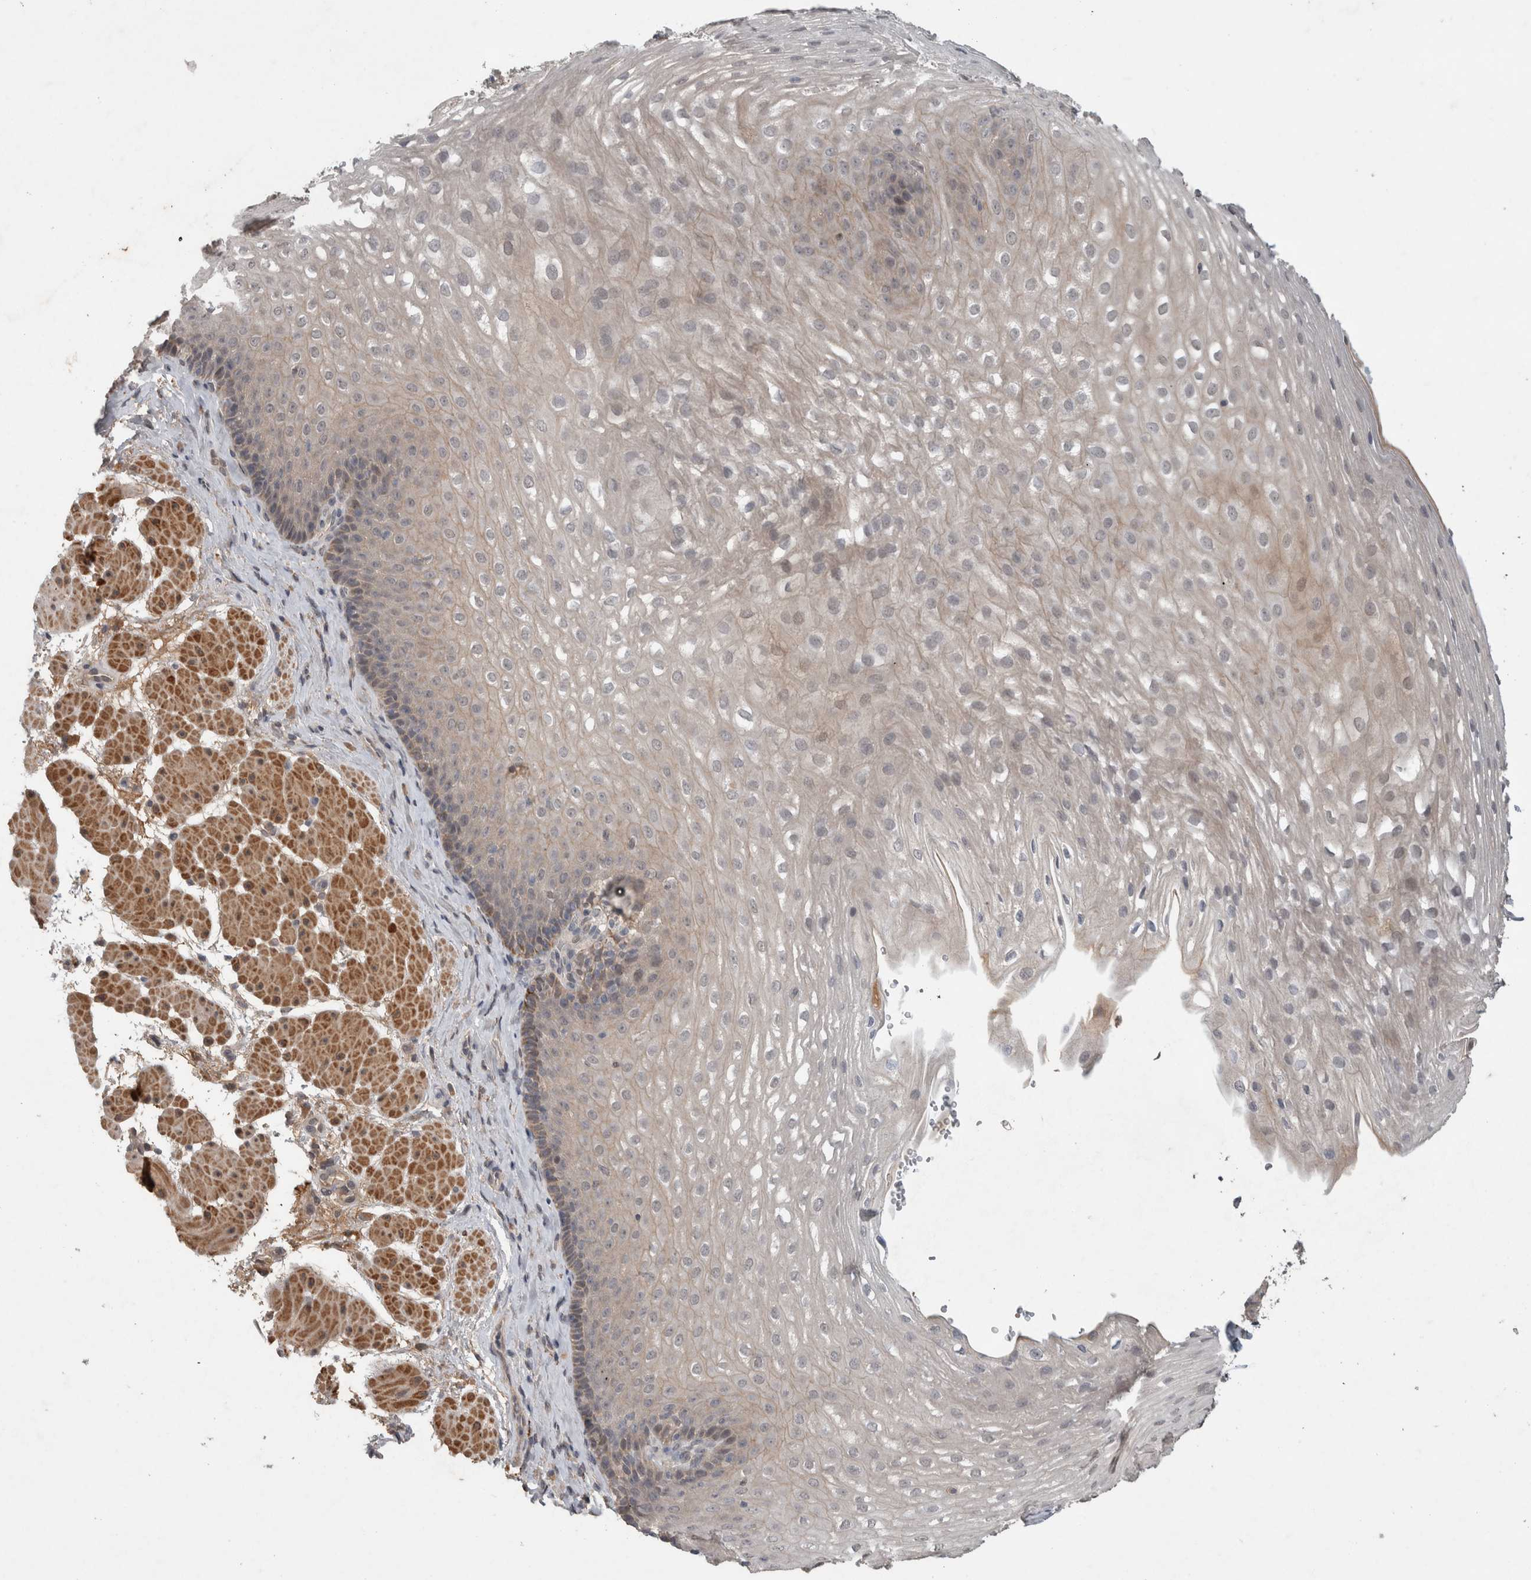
{"staining": {"intensity": "weak", "quantity": "25%-75%", "location": "cytoplasmic/membranous"}, "tissue": "esophagus", "cell_type": "Squamous epithelial cells", "image_type": "normal", "snomed": [{"axis": "morphology", "description": "Normal tissue, NOS"}, {"axis": "topography", "description": "Esophagus"}], "caption": "Weak cytoplasmic/membranous positivity for a protein is appreciated in approximately 25%-75% of squamous epithelial cells of normal esophagus using immunohistochemistry.", "gene": "CHRM3", "patient": {"sex": "female", "age": 66}}